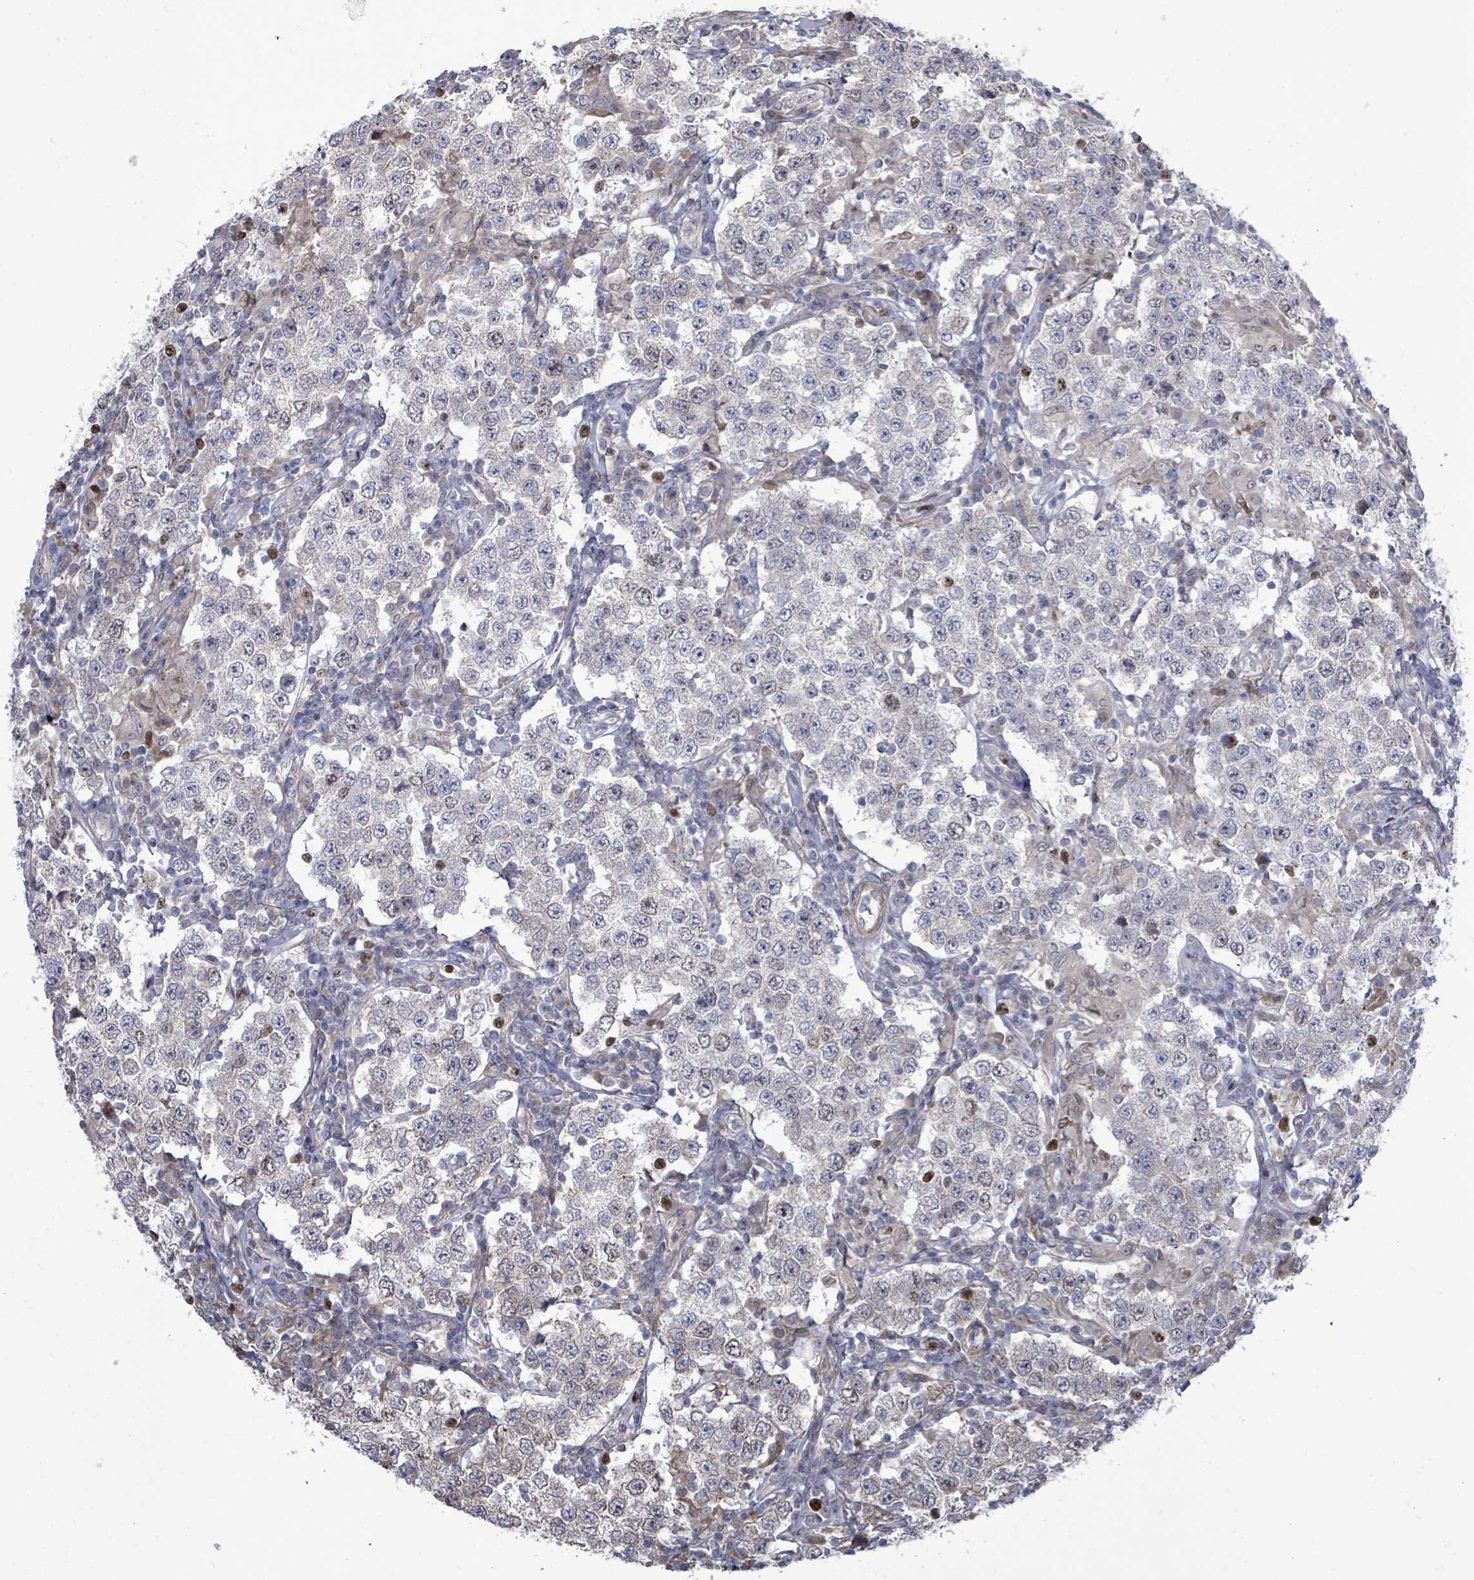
{"staining": {"intensity": "negative", "quantity": "none", "location": "none"}, "tissue": "testis cancer", "cell_type": "Tumor cells", "image_type": "cancer", "snomed": [{"axis": "morphology", "description": "Seminoma, NOS"}, {"axis": "morphology", "description": "Carcinoma, Embryonal, NOS"}, {"axis": "topography", "description": "Testis"}], "caption": "Immunohistochemistry histopathology image of testis embryonal carcinoma stained for a protein (brown), which exhibits no expression in tumor cells. Nuclei are stained in blue.", "gene": "PAPSS1", "patient": {"sex": "male", "age": 41}}